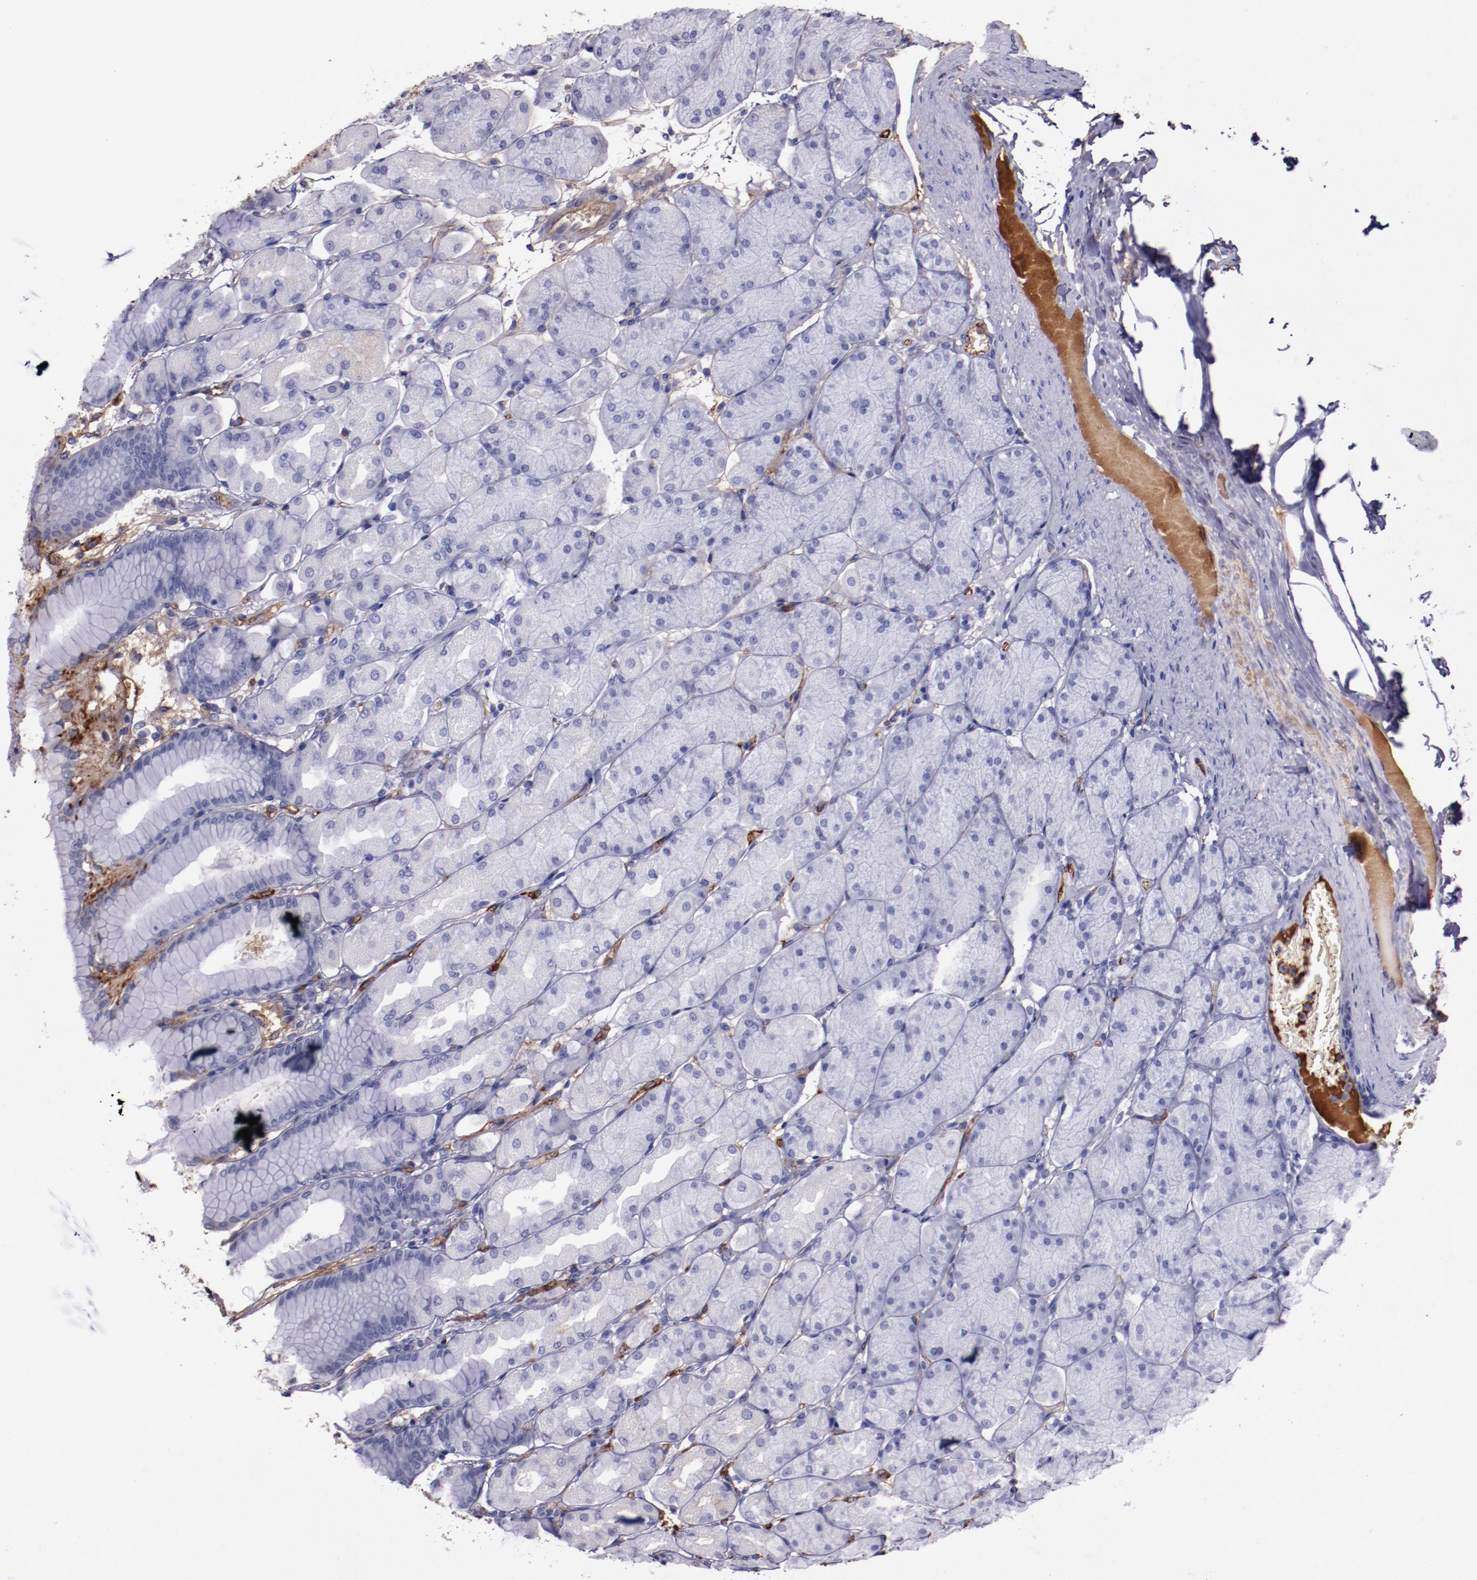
{"staining": {"intensity": "weak", "quantity": "<25%", "location": "cytoplasmic/membranous"}, "tissue": "stomach", "cell_type": "Glandular cells", "image_type": "normal", "snomed": [{"axis": "morphology", "description": "Normal tissue, NOS"}, {"axis": "topography", "description": "Stomach, upper"}], "caption": "Immunohistochemistry of normal stomach shows no staining in glandular cells. The staining is performed using DAB (3,3'-diaminobenzidine) brown chromogen with nuclei counter-stained in using hematoxylin.", "gene": "A2M", "patient": {"sex": "female", "age": 56}}